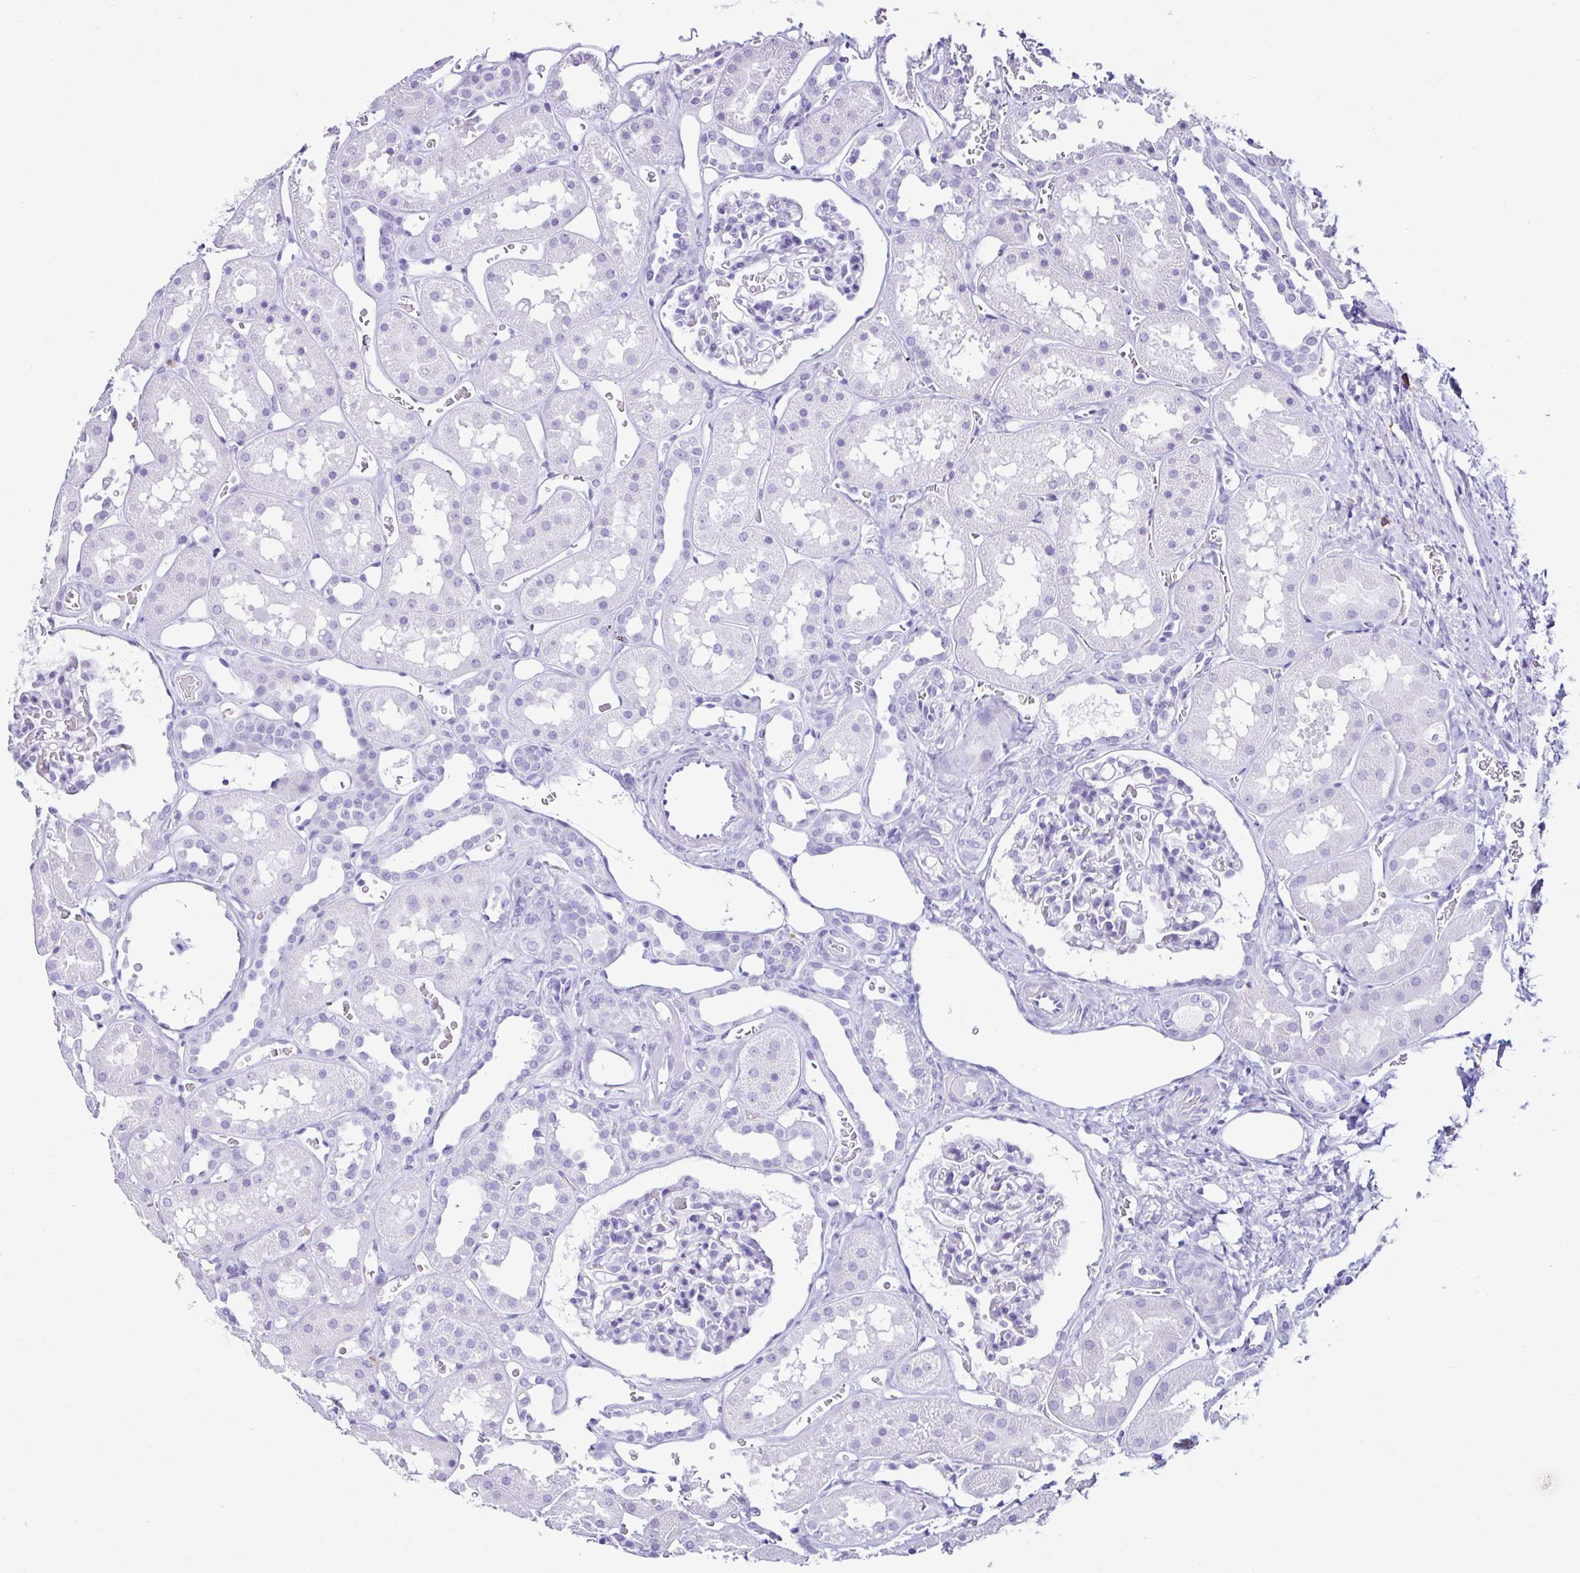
{"staining": {"intensity": "negative", "quantity": "none", "location": "none"}, "tissue": "kidney", "cell_type": "Cells in glomeruli", "image_type": "normal", "snomed": [{"axis": "morphology", "description": "Normal tissue, NOS"}, {"axis": "topography", "description": "Kidney"}], "caption": "IHC micrograph of unremarkable kidney stained for a protein (brown), which displays no expression in cells in glomeruli.", "gene": "PIGF", "patient": {"sex": "female", "age": 41}}